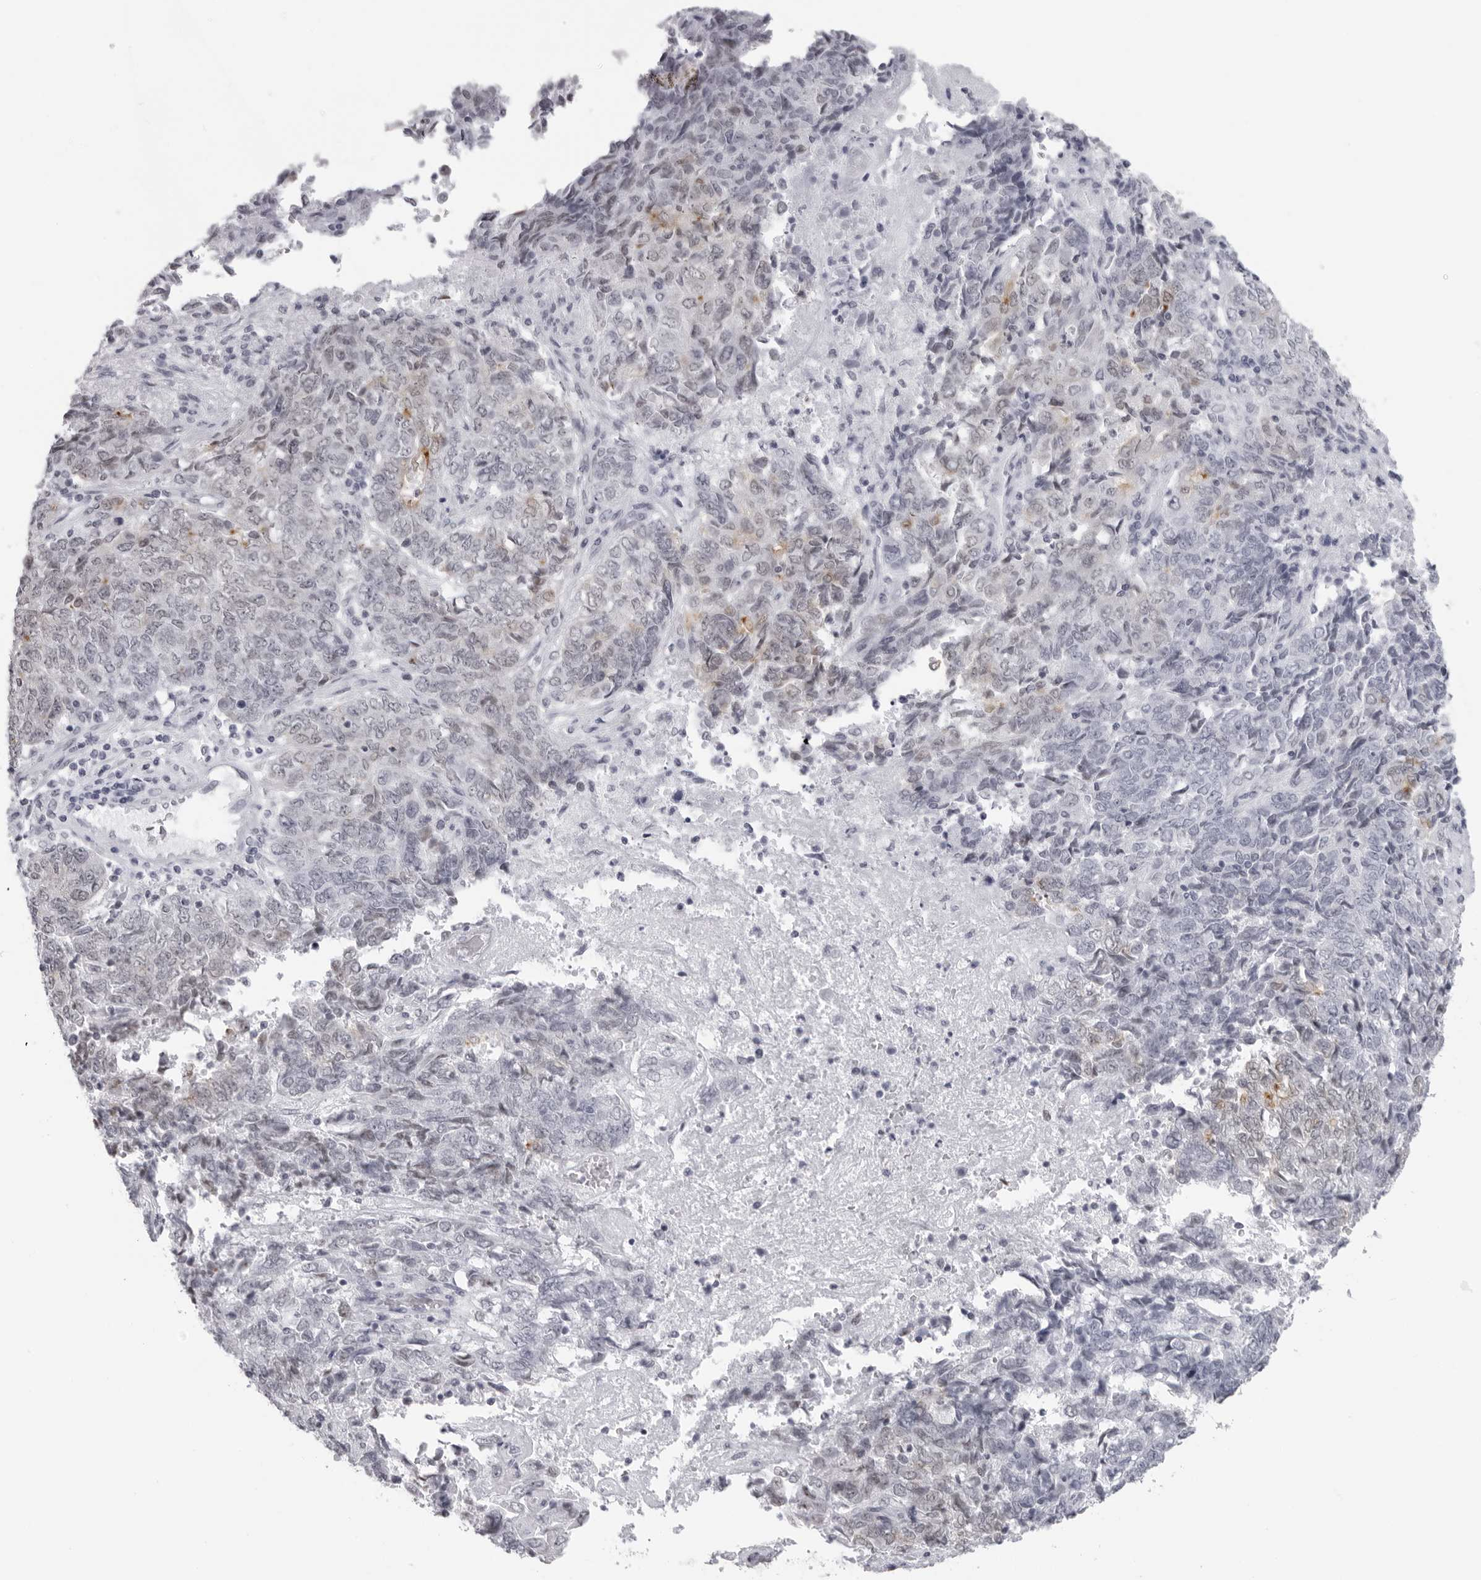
{"staining": {"intensity": "weak", "quantity": "<25%", "location": "cytoplasmic/membranous"}, "tissue": "endometrial cancer", "cell_type": "Tumor cells", "image_type": "cancer", "snomed": [{"axis": "morphology", "description": "Adenocarcinoma, NOS"}, {"axis": "topography", "description": "Endometrium"}], "caption": "Immunohistochemistry of human endometrial cancer reveals no expression in tumor cells.", "gene": "ESPN", "patient": {"sex": "female", "age": 80}}